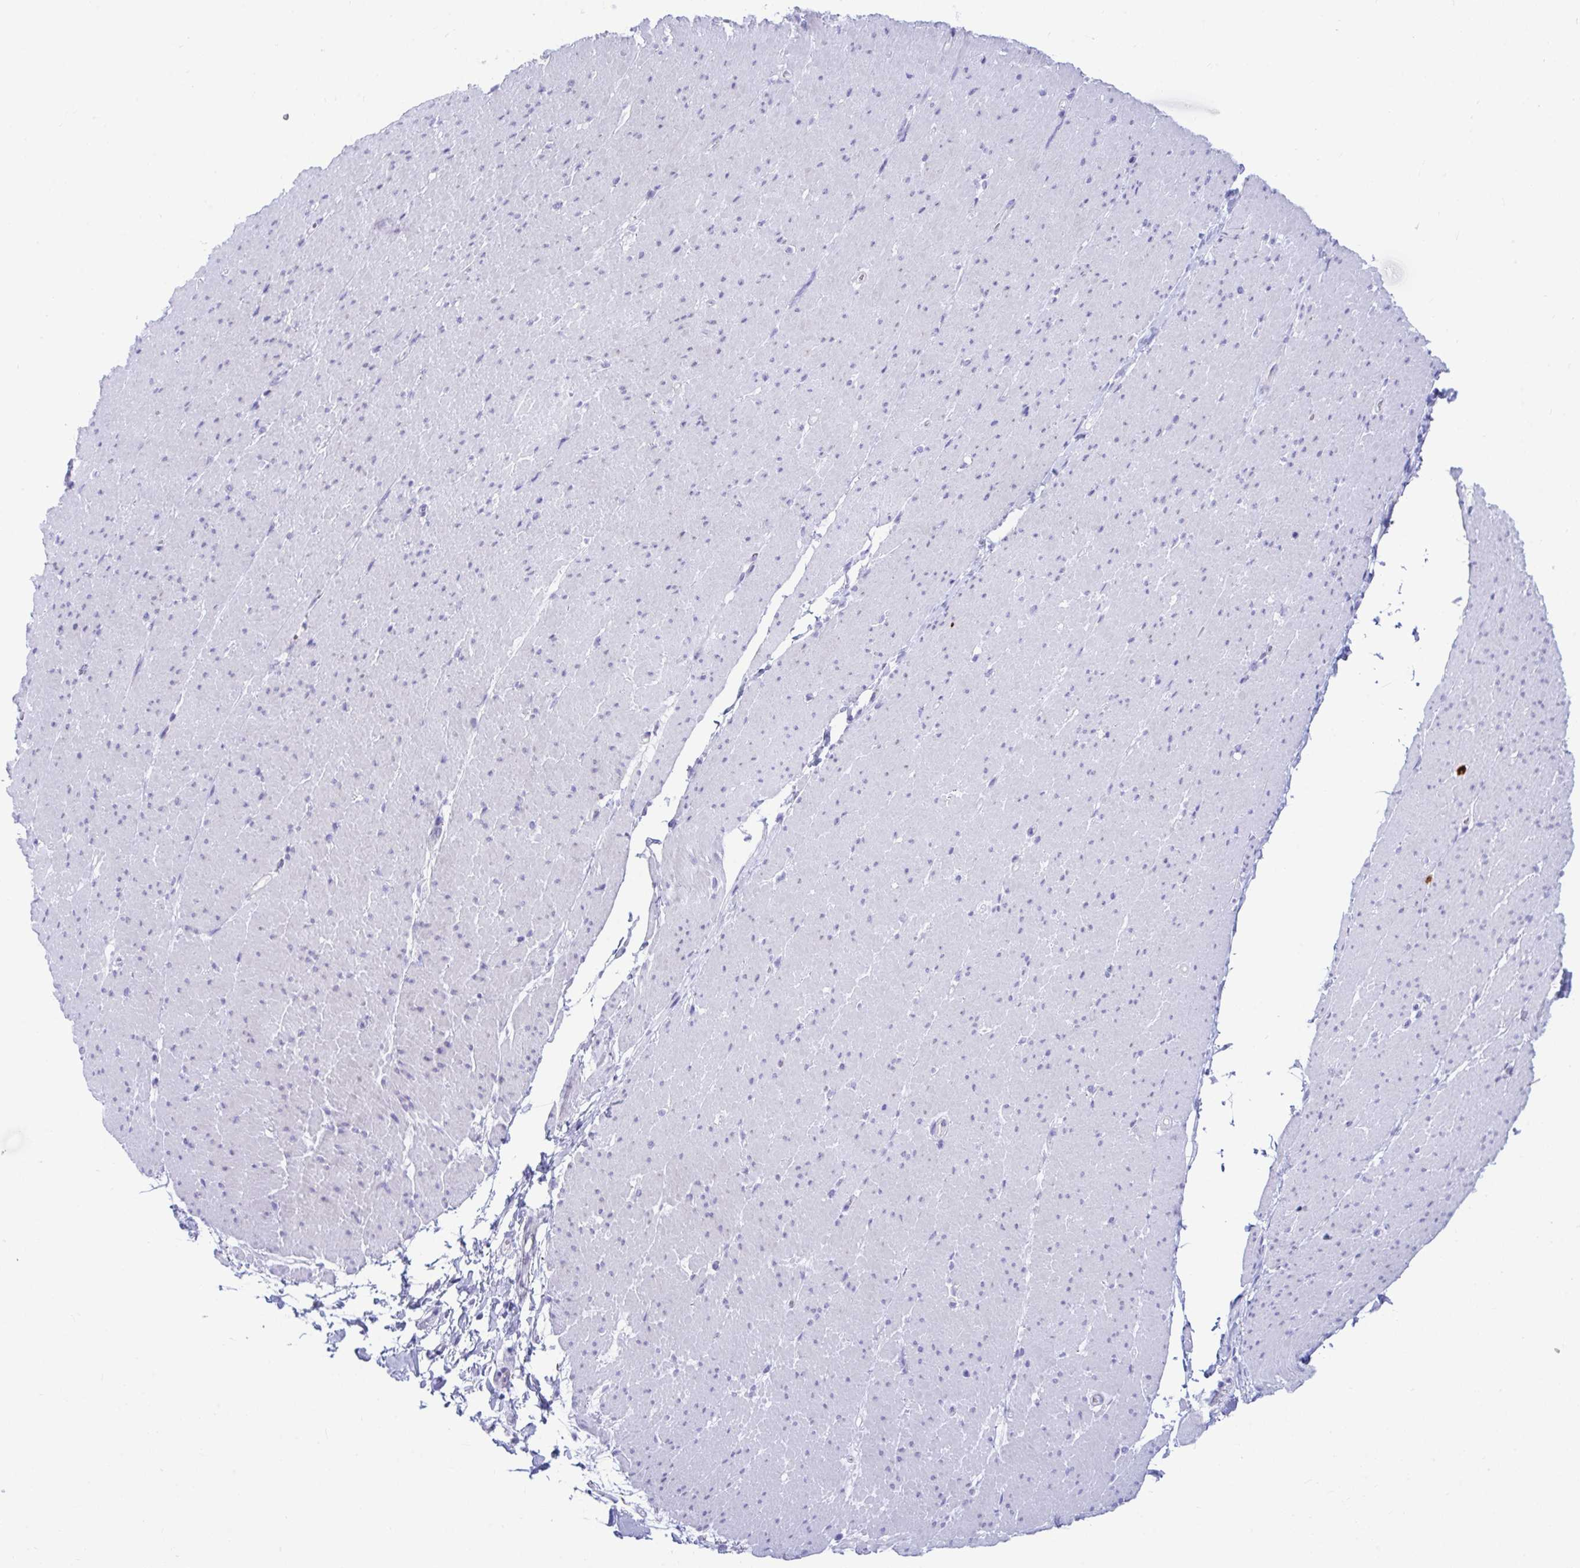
{"staining": {"intensity": "negative", "quantity": "none", "location": "none"}, "tissue": "smooth muscle", "cell_type": "Smooth muscle cells", "image_type": "normal", "snomed": [{"axis": "morphology", "description": "Normal tissue, NOS"}, {"axis": "topography", "description": "Smooth muscle"}, {"axis": "topography", "description": "Rectum"}], "caption": "Micrograph shows no significant protein staining in smooth muscle cells of benign smooth muscle.", "gene": "SHISA8", "patient": {"sex": "male", "age": 53}}